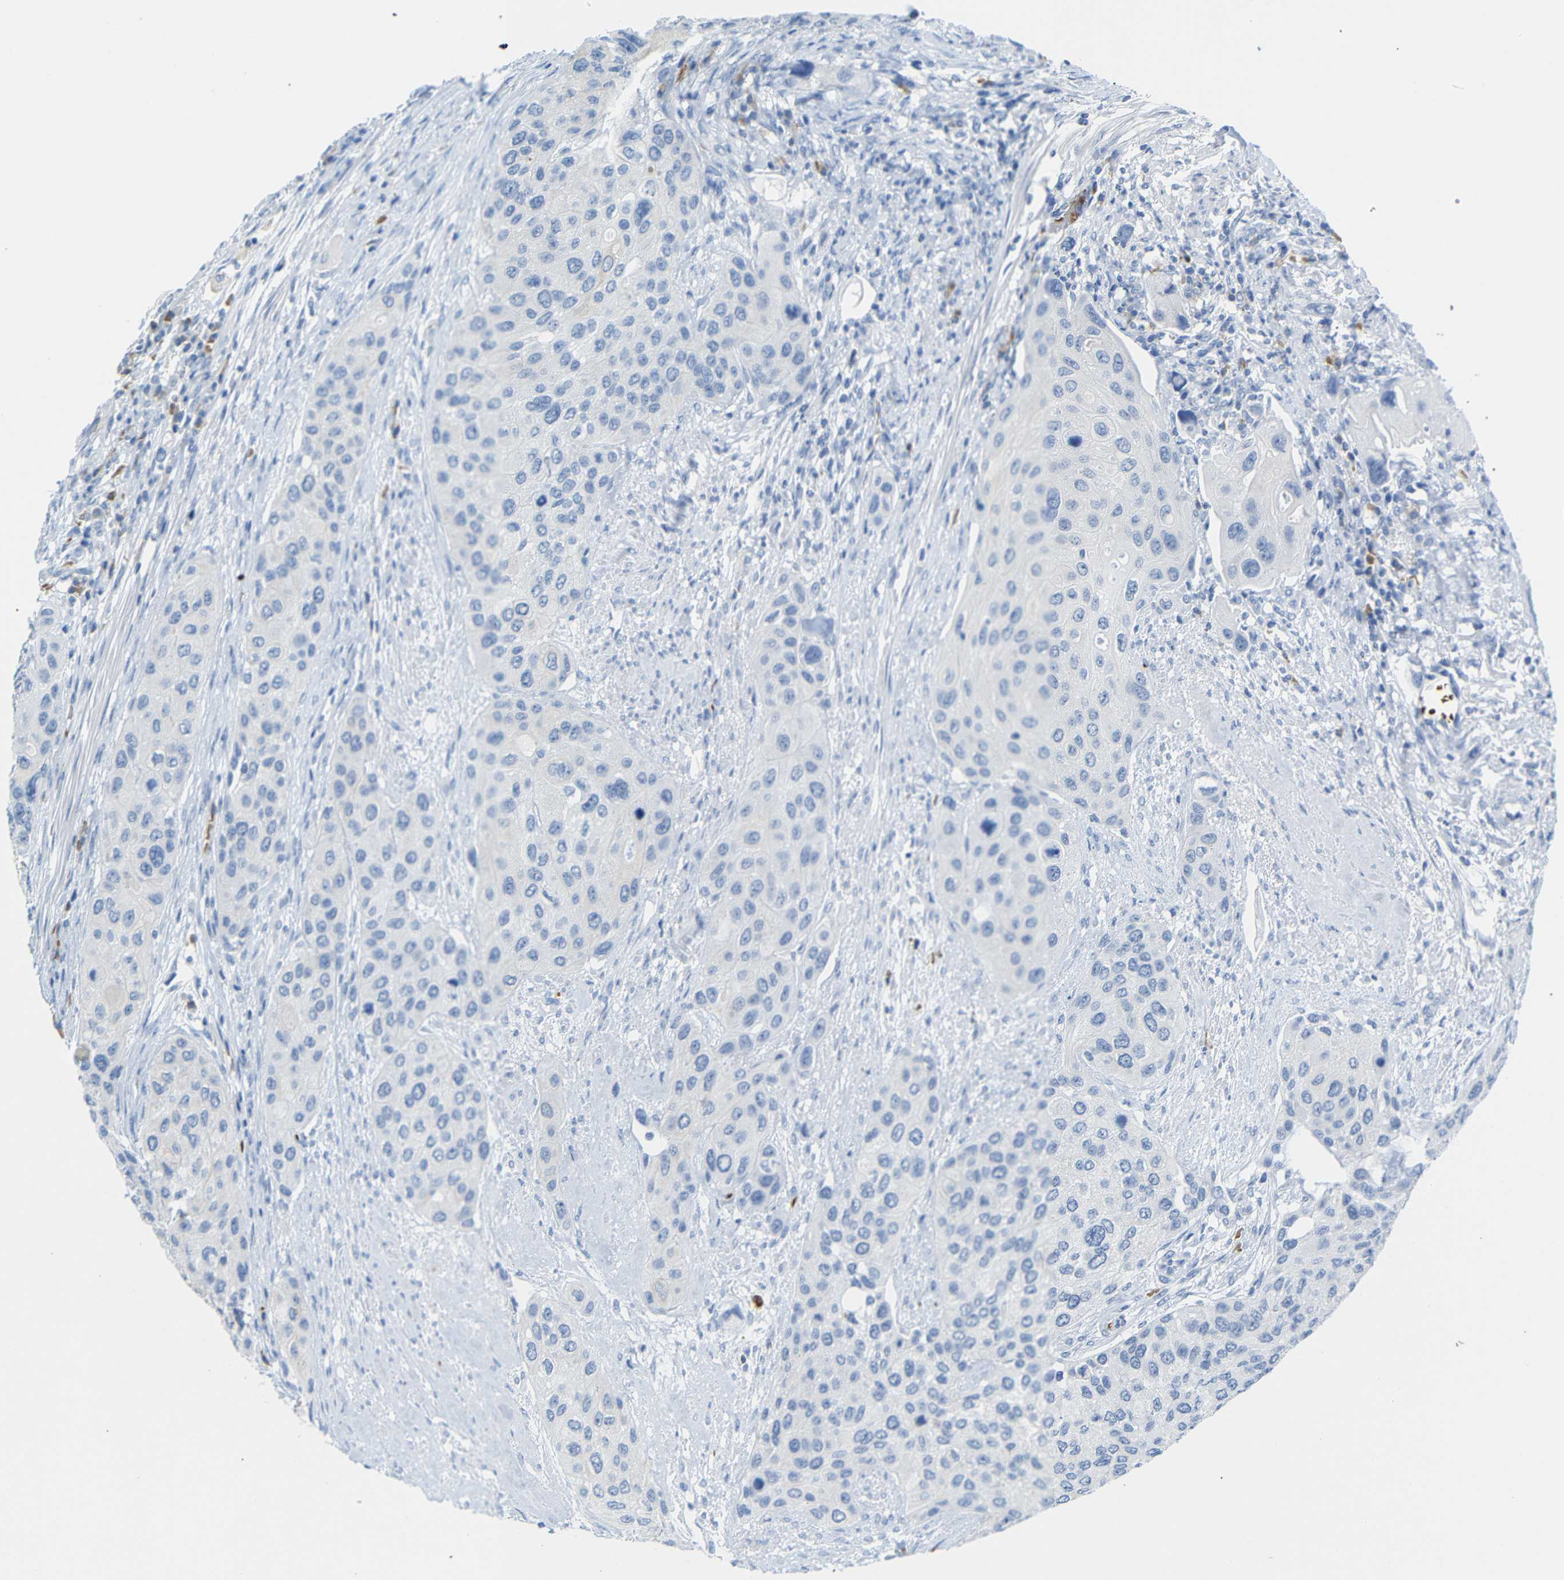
{"staining": {"intensity": "negative", "quantity": "none", "location": "none"}, "tissue": "urothelial cancer", "cell_type": "Tumor cells", "image_type": "cancer", "snomed": [{"axis": "morphology", "description": "Urothelial carcinoma, High grade"}, {"axis": "topography", "description": "Urinary bladder"}], "caption": "A photomicrograph of urothelial cancer stained for a protein displays no brown staining in tumor cells. (DAB (3,3'-diaminobenzidine) immunohistochemistry visualized using brightfield microscopy, high magnification).", "gene": "ERVMER34-1", "patient": {"sex": "female", "age": 56}}